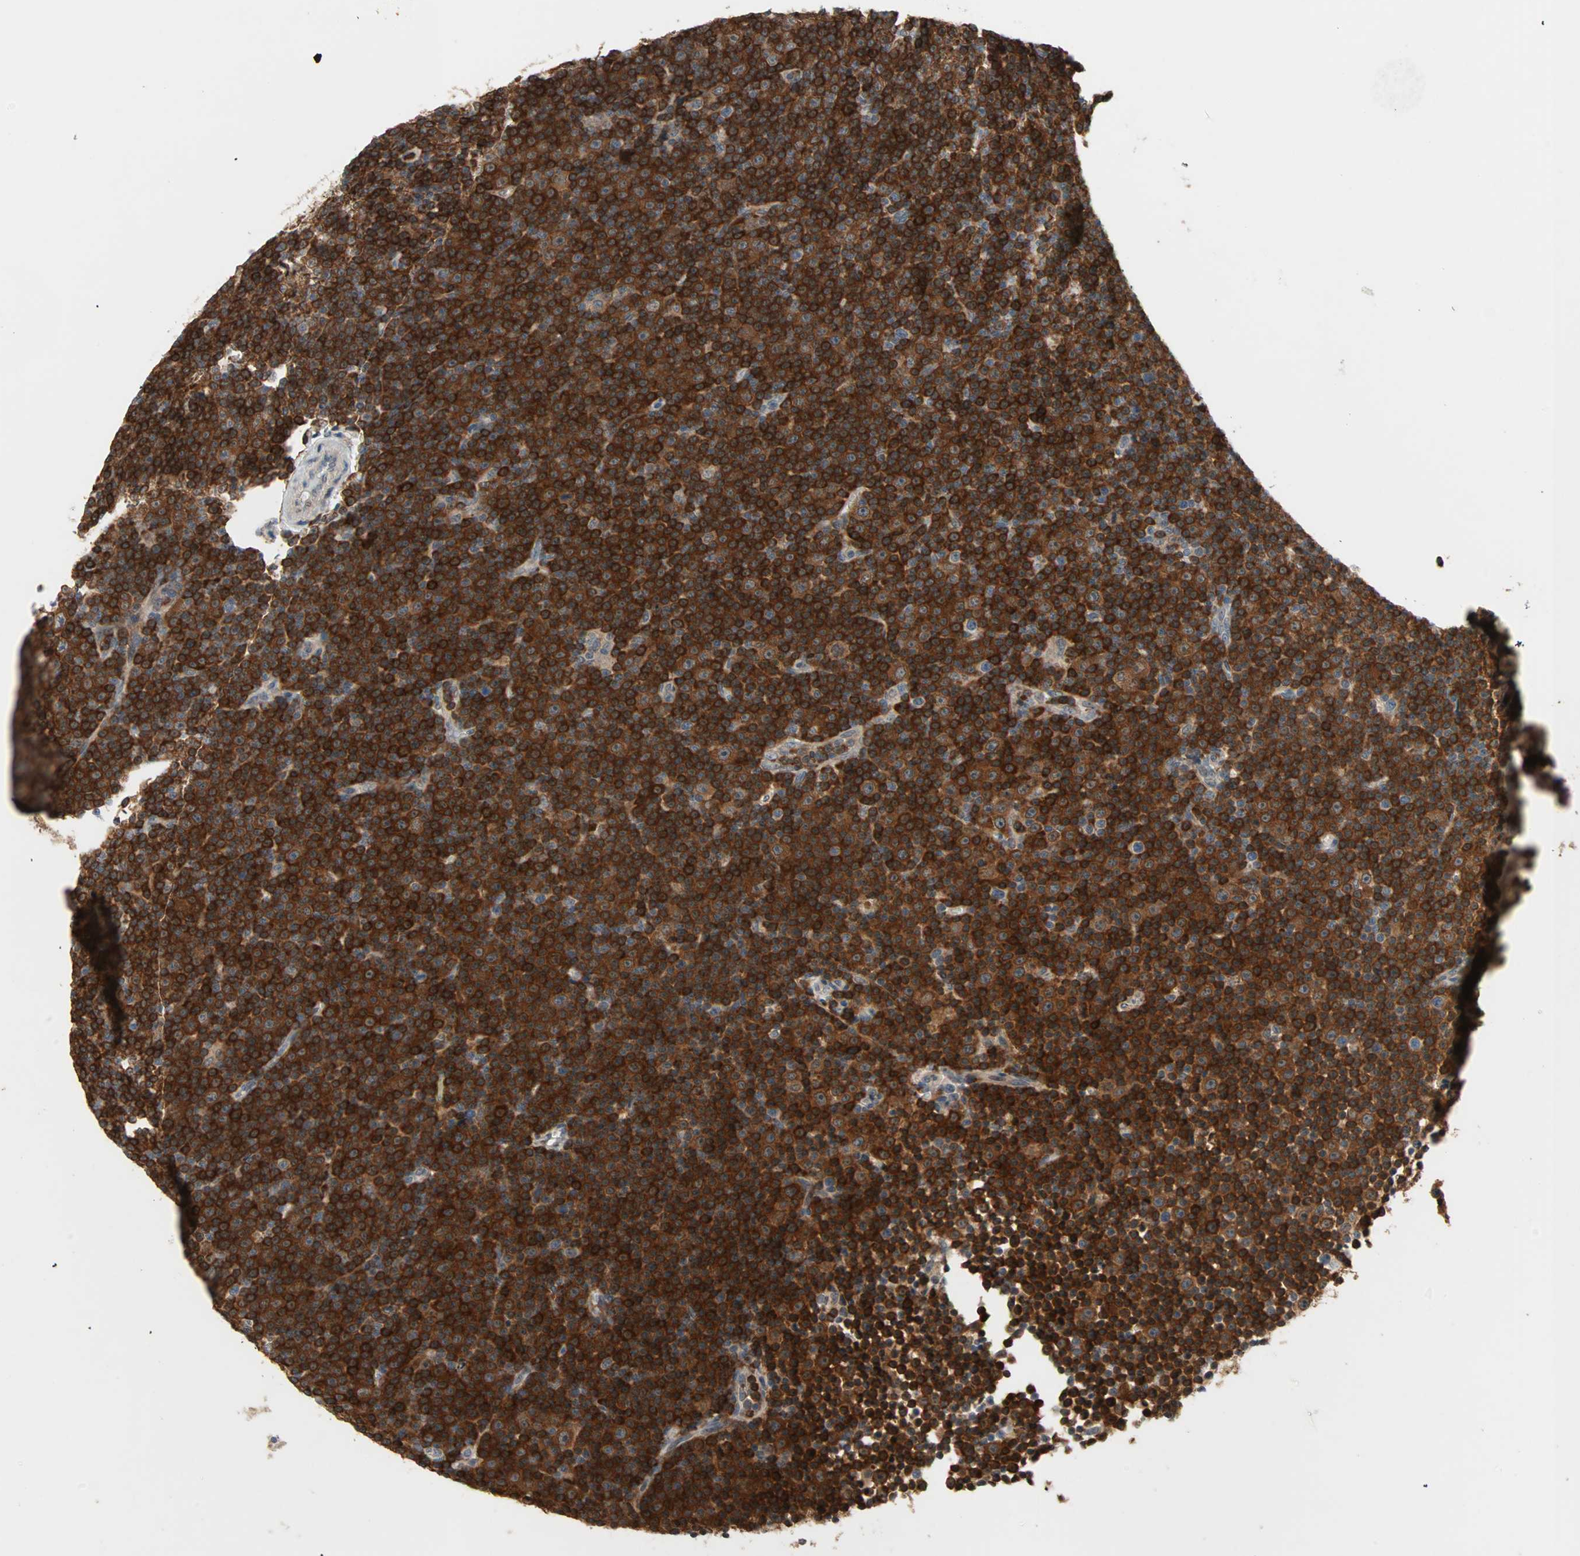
{"staining": {"intensity": "strong", "quantity": ">75%", "location": "cytoplasmic/membranous"}, "tissue": "lymphoma", "cell_type": "Tumor cells", "image_type": "cancer", "snomed": [{"axis": "morphology", "description": "Malignant lymphoma, non-Hodgkin's type, Low grade"}, {"axis": "topography", "description": "Lymph node"}], "caption": "DAB (3,3'-diaminobenzidine) immunohistochemical staining of human malignant lymphoma, non-Hodgkin's type (low-grade) reveals strong cytoplasmic/membranous protein positivity in about >75% of tumor cells.", "gene": "PROS1", "patient": {"sex": "female", "age": 67}}